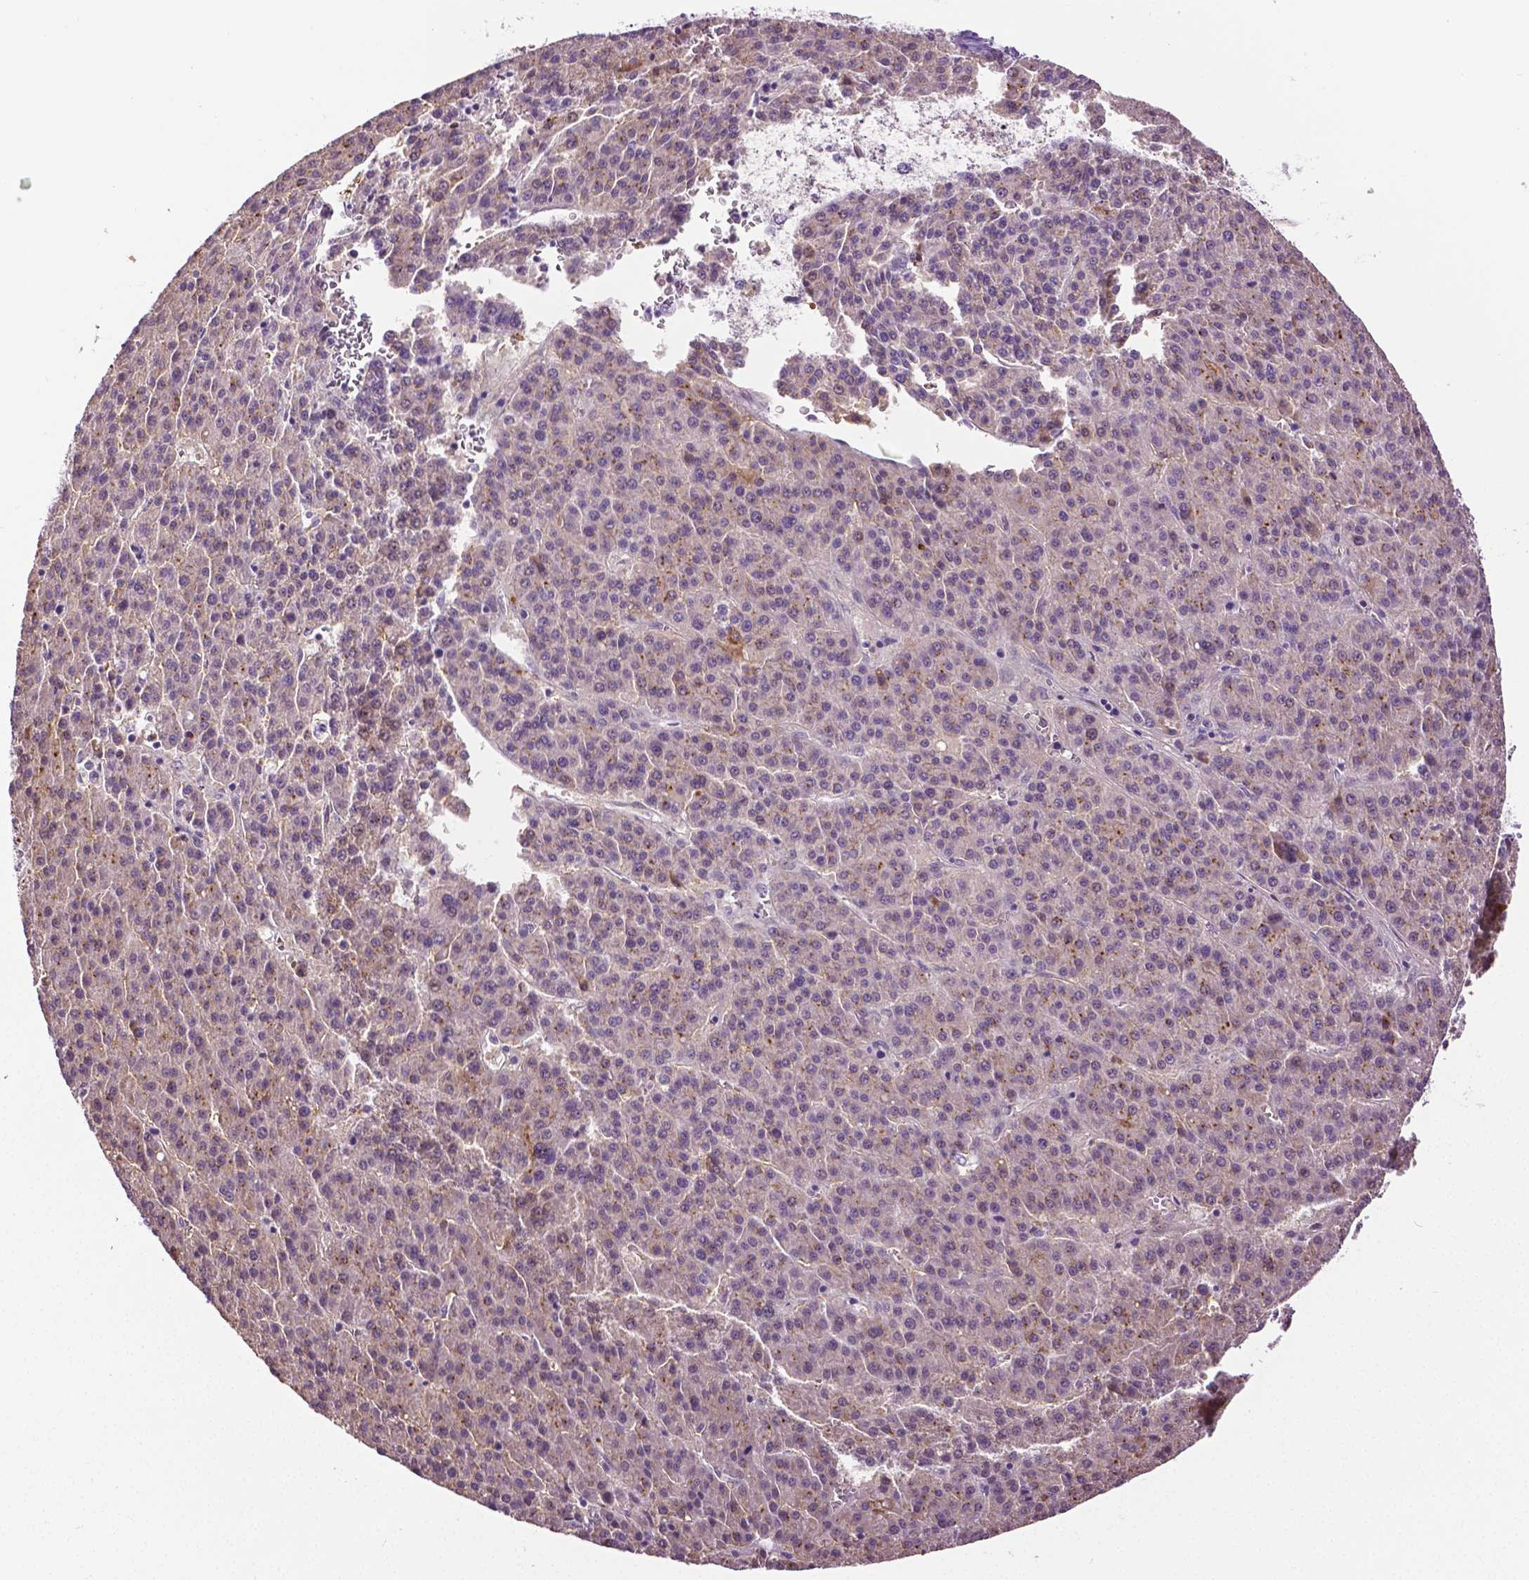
{"staining": {"intensity": "weak", "quantity": "<25%", "location": "cytoplasmic/membranous"}, "tissue": "liver cancer", "cell_type": "Tumor cells", "image_type": "cancer", "snomed": [{"axis": "morphology", "description": "Carcinoma, Hepatocellular, NOS"}, {"axis": "topography", "description": "Liver"}], "caption": "Immunohistochemistry of liver hepatocellular carcinoma reveals no staining in tumor cells.", "gene": "PTPN5", "patient": {"sex": "female", "age": 58}}